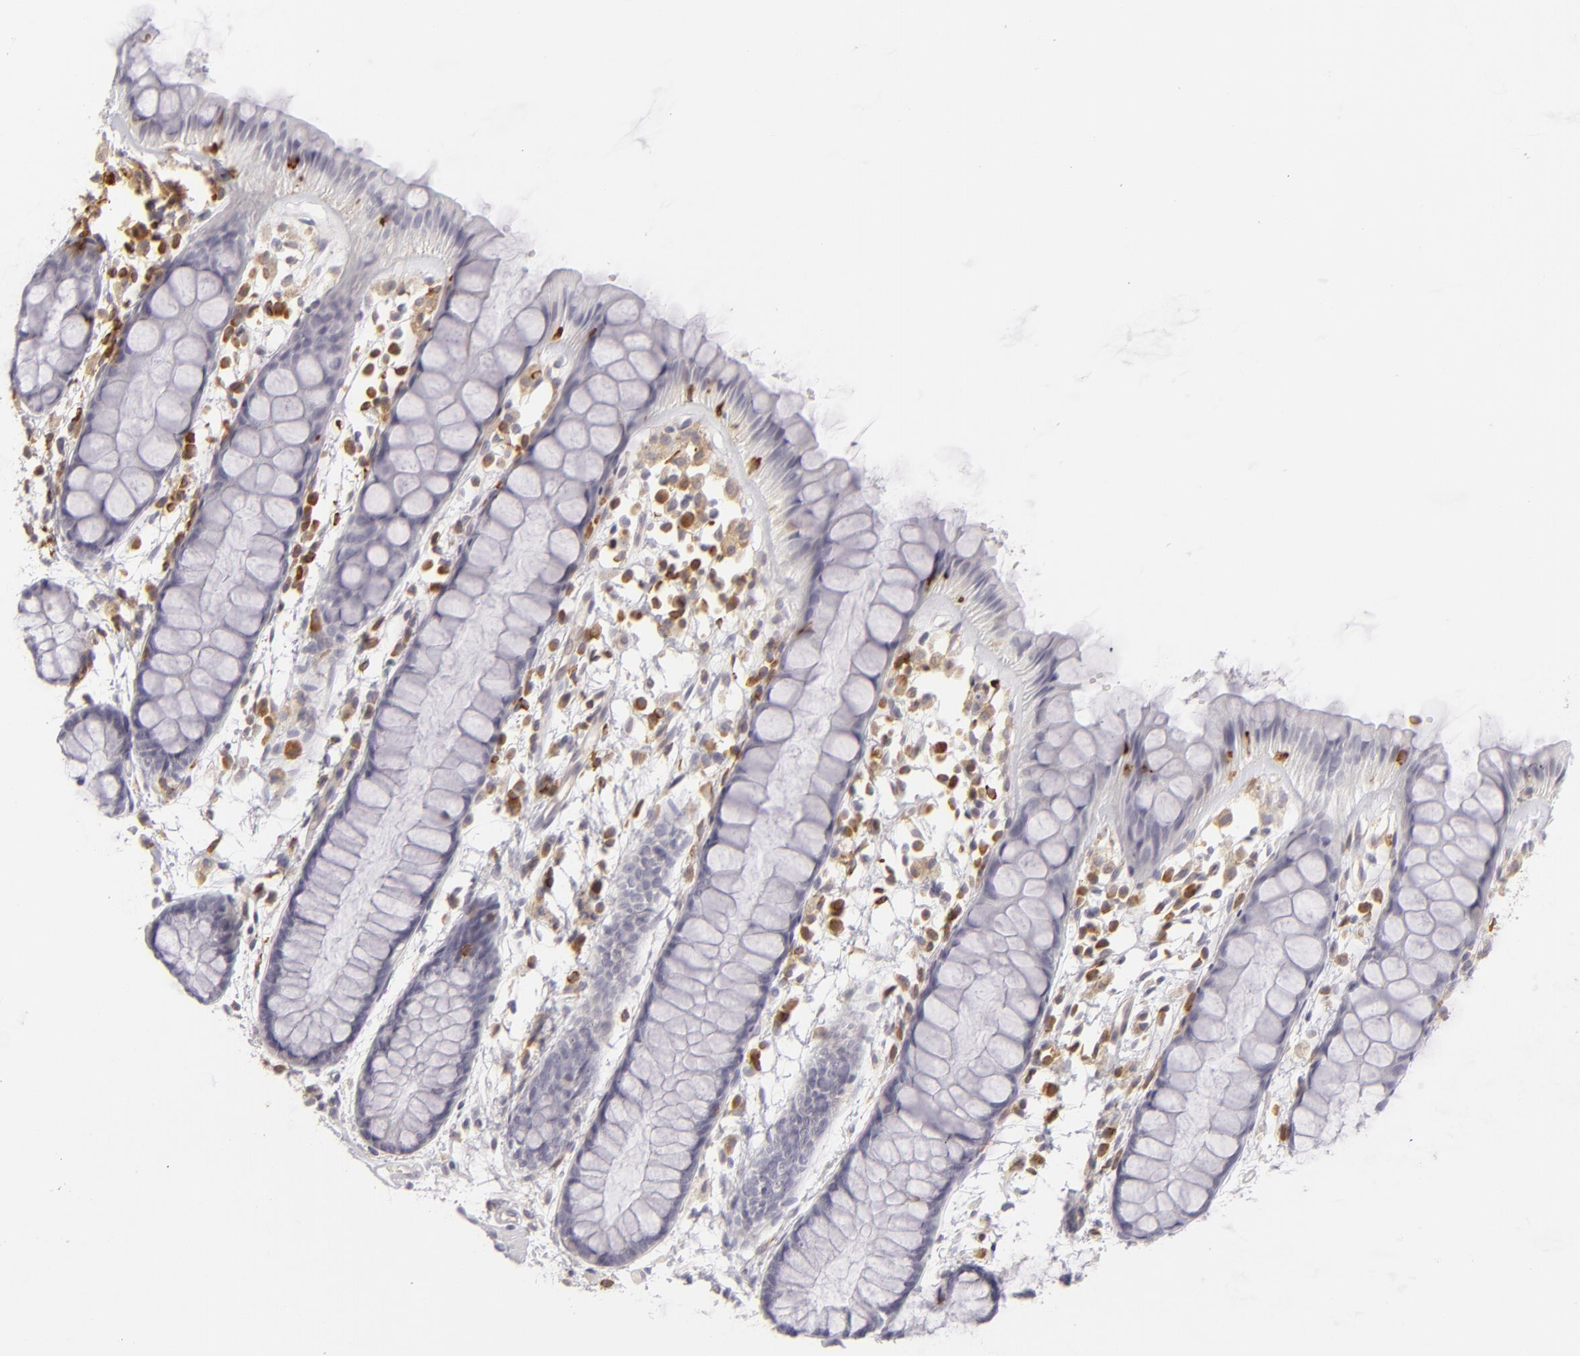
{"staining": {"intensity": "negative", "quantity": "none", "location": "none"}, "tissue": "rectum", "cell_type": "Glandular cells", "image_type": "normal", "snomed": [{"axis": "morphology", "description": "Normal tissue, NOS"}, {"axis": "topography", "description": "Rectum"}], "caption": "High power microscopy micrograph of an immunohistochemistry photomicrograph of benign rectum, revealing no significant staining in glandular cells.", "gene": "APOBEC3G", "patient": {"sex": "female", "age": 66}}